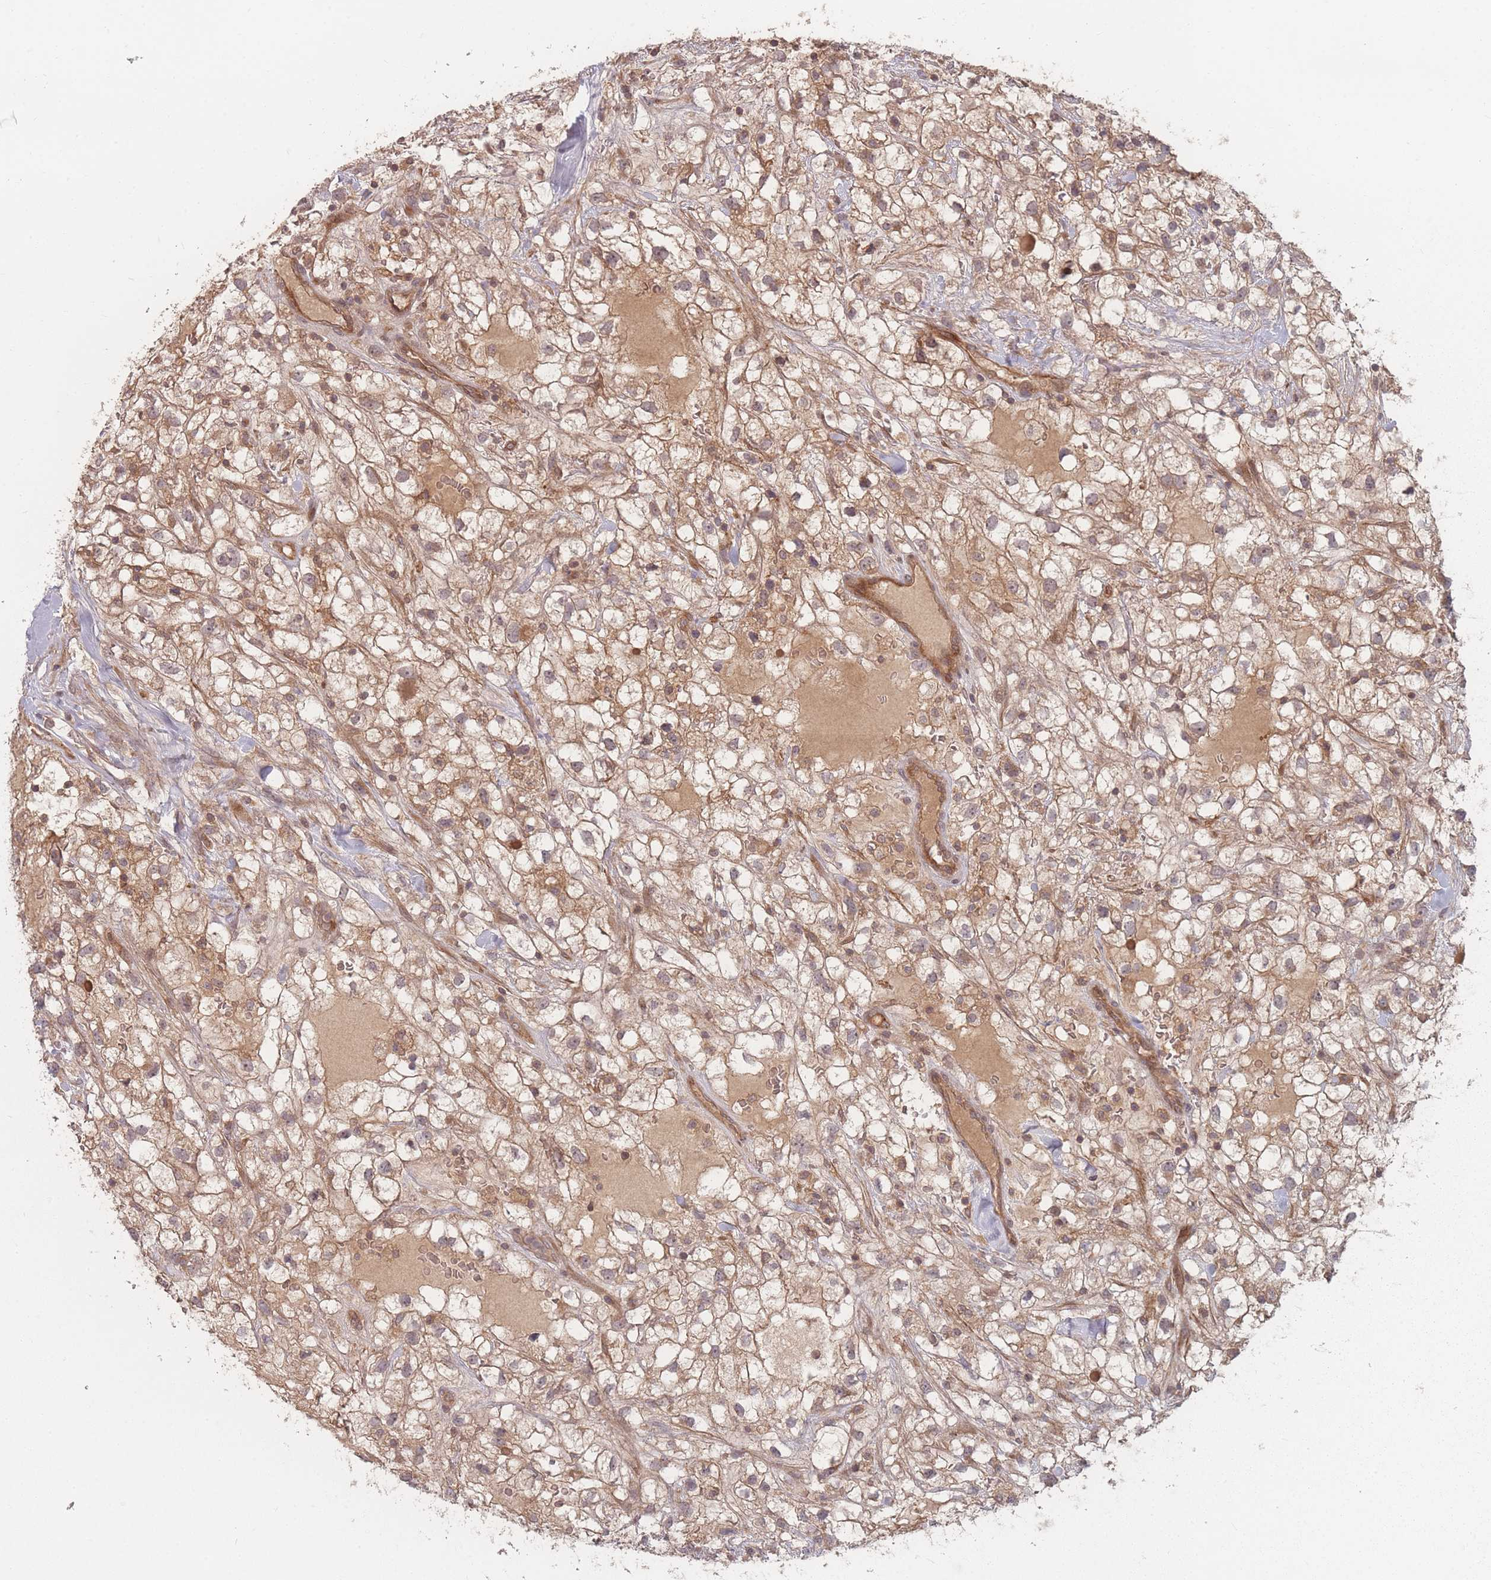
{"staining": {"intensity": "moderate", "quantity": ">75%", "location": "cytoplasmic/membranous"}, "tissue": "renal cancer", "cell_type": "Tumor cells", "image_type": "cancer", "snomed": [{"axis": "morphology", "description": "Adenocarcinoma, NOS"}, {"axis": "topography", "description": "Kidney"}], "caption": "IHC micrograph of neoplastic tissue: human adenocarcinoma (renal) stained using IHC exhibits medium levels of moderate protein expression localized specifically in the cytoplasmic/membranous of tumor cells, appearing as a cytoplasmic/membranous brown color.", "gene": "HAGH", "patient": {"sex": "male", "age": 59}}